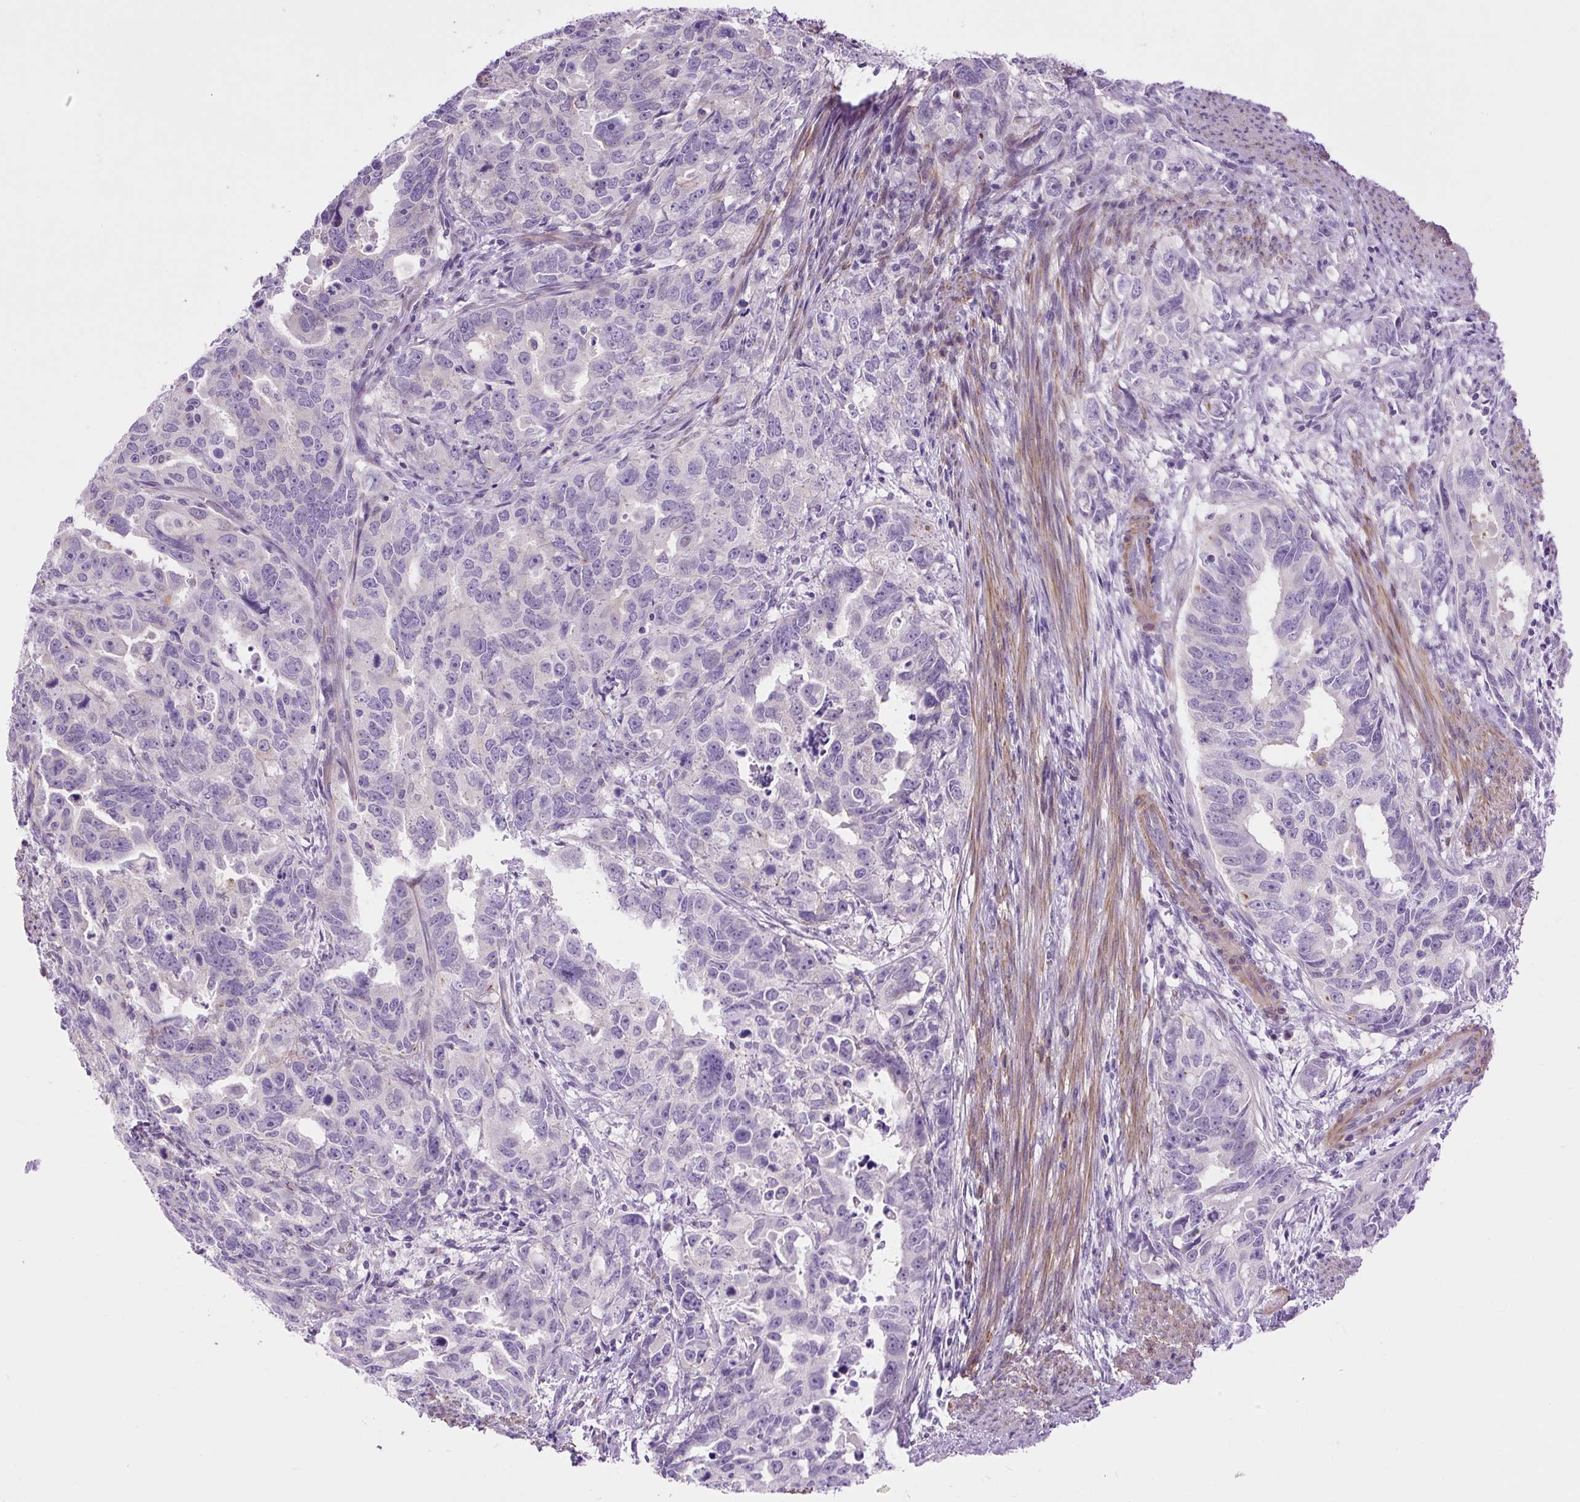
{"staining": {"intensity": "negative", "quantity": "none", "location": "none"}, "tissue": "endometrial cancer", "cell_type": "Tumor cells", "image_type": "cancer", "snomed": [{"axis": "morphology", "description": "Adenocarcinoma, NOS"}, {"axis": "topography", "description": "Endometrium"}], "caption": "High magnification brightfield microscopy of endometrial cancer stained with DAB (3,3'-diaminobenzidine) (brown) and counterstained with hematoxylin (blue): tumor cells show no significant staining.", "gene": "VWA7", "patient": {"sex": "female", "age": 65}}